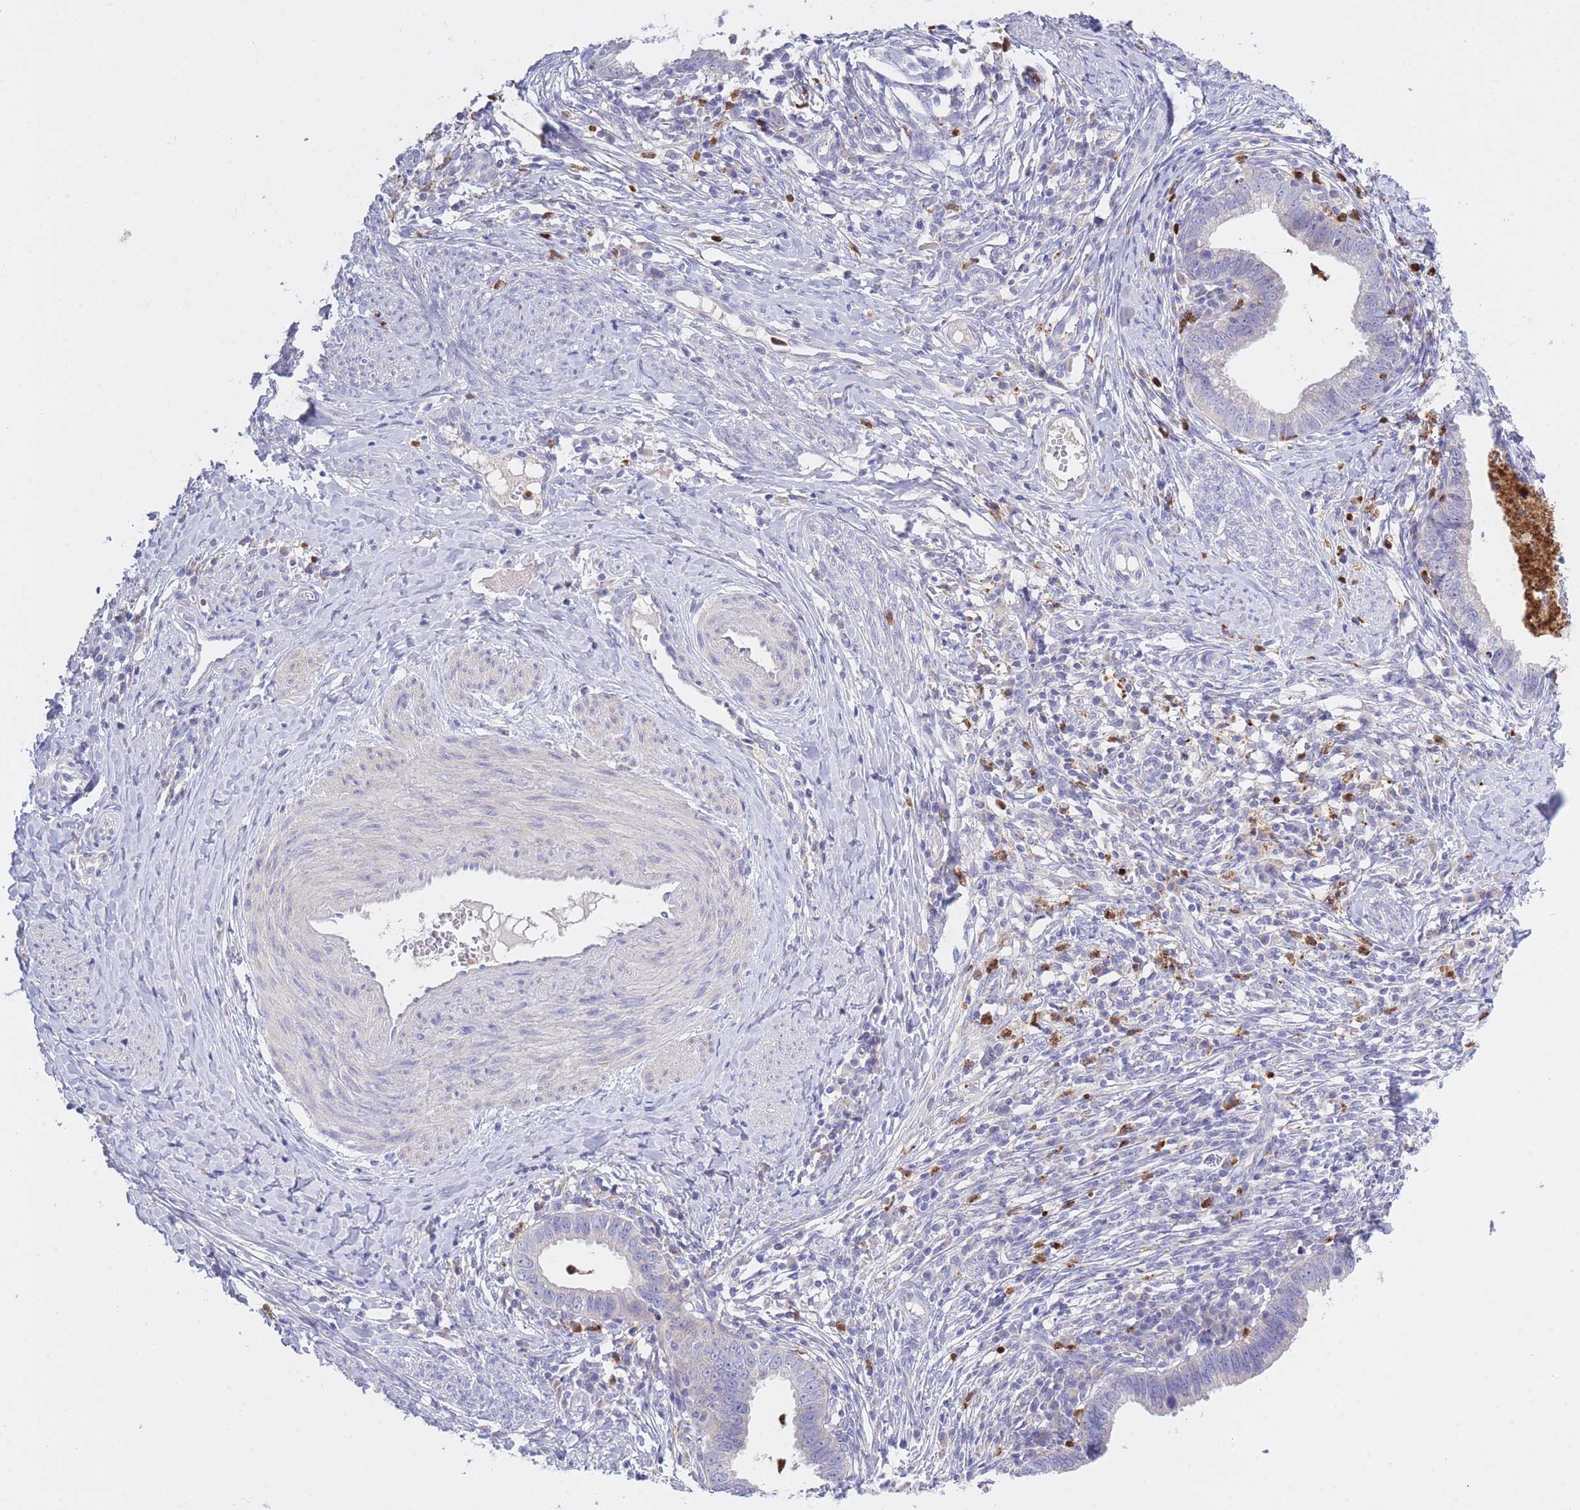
{"staining": {"intensity": "negative", "quantity": "none", "location": "none"}, "tissue": "cervical cancer", "cell_type": "Tumor cells", "image_type": "cancer", "snomed": [{"axis": "morphology", "description": "Adenocarcinoma, NOS"}, {"axis": "topography", "description": "Cervix"}], "caption": "This is a micrograph of immunohistochemistry staining of adenocarcinoma (cervical), which shows no positivity in tumor cells.", "gene": "CENPM", "patient": {"sex": "female", "age": 36}}